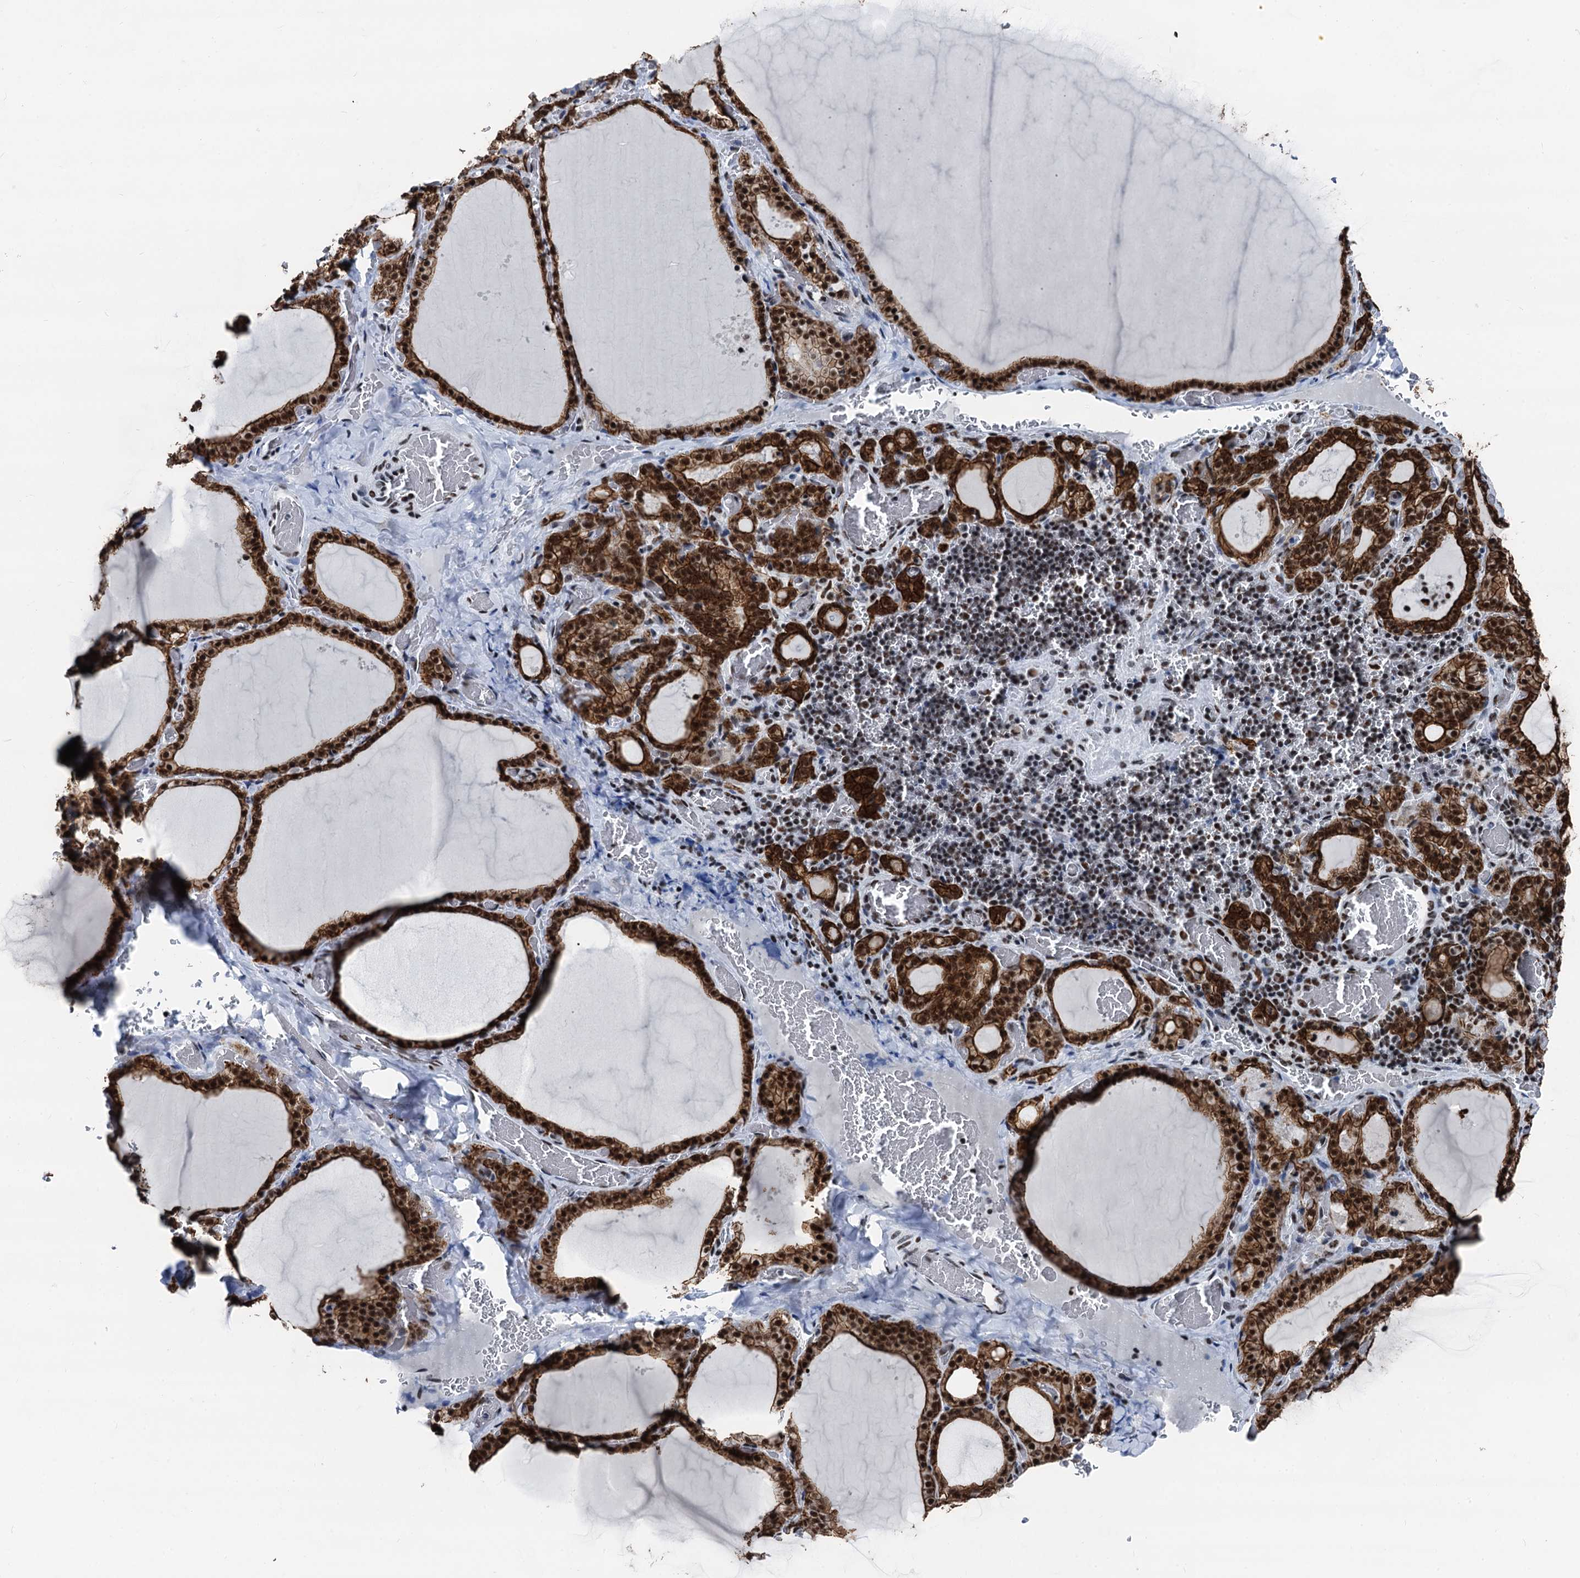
{"staining": {"intensity": "strong", "quantity": ">75%", "location": "cytoplasmic/membranous,nuclear"}, "tissue": "thyroid gland", "cell_type": "Glandular cells", "image_type": "normal", "snomed": [{"axis": "morphology", "description": "Normal tissue, NOS"}, {"axis": "topography", "description": "Thyroid gland"}], "caption": "Strong cytoplasmic/membranous,nuclear protein expression is present in approximately >75% of glandular cells in thyroid gland.", "gene": "DDX23", "patient": {"sex": "female", "age": 39}}